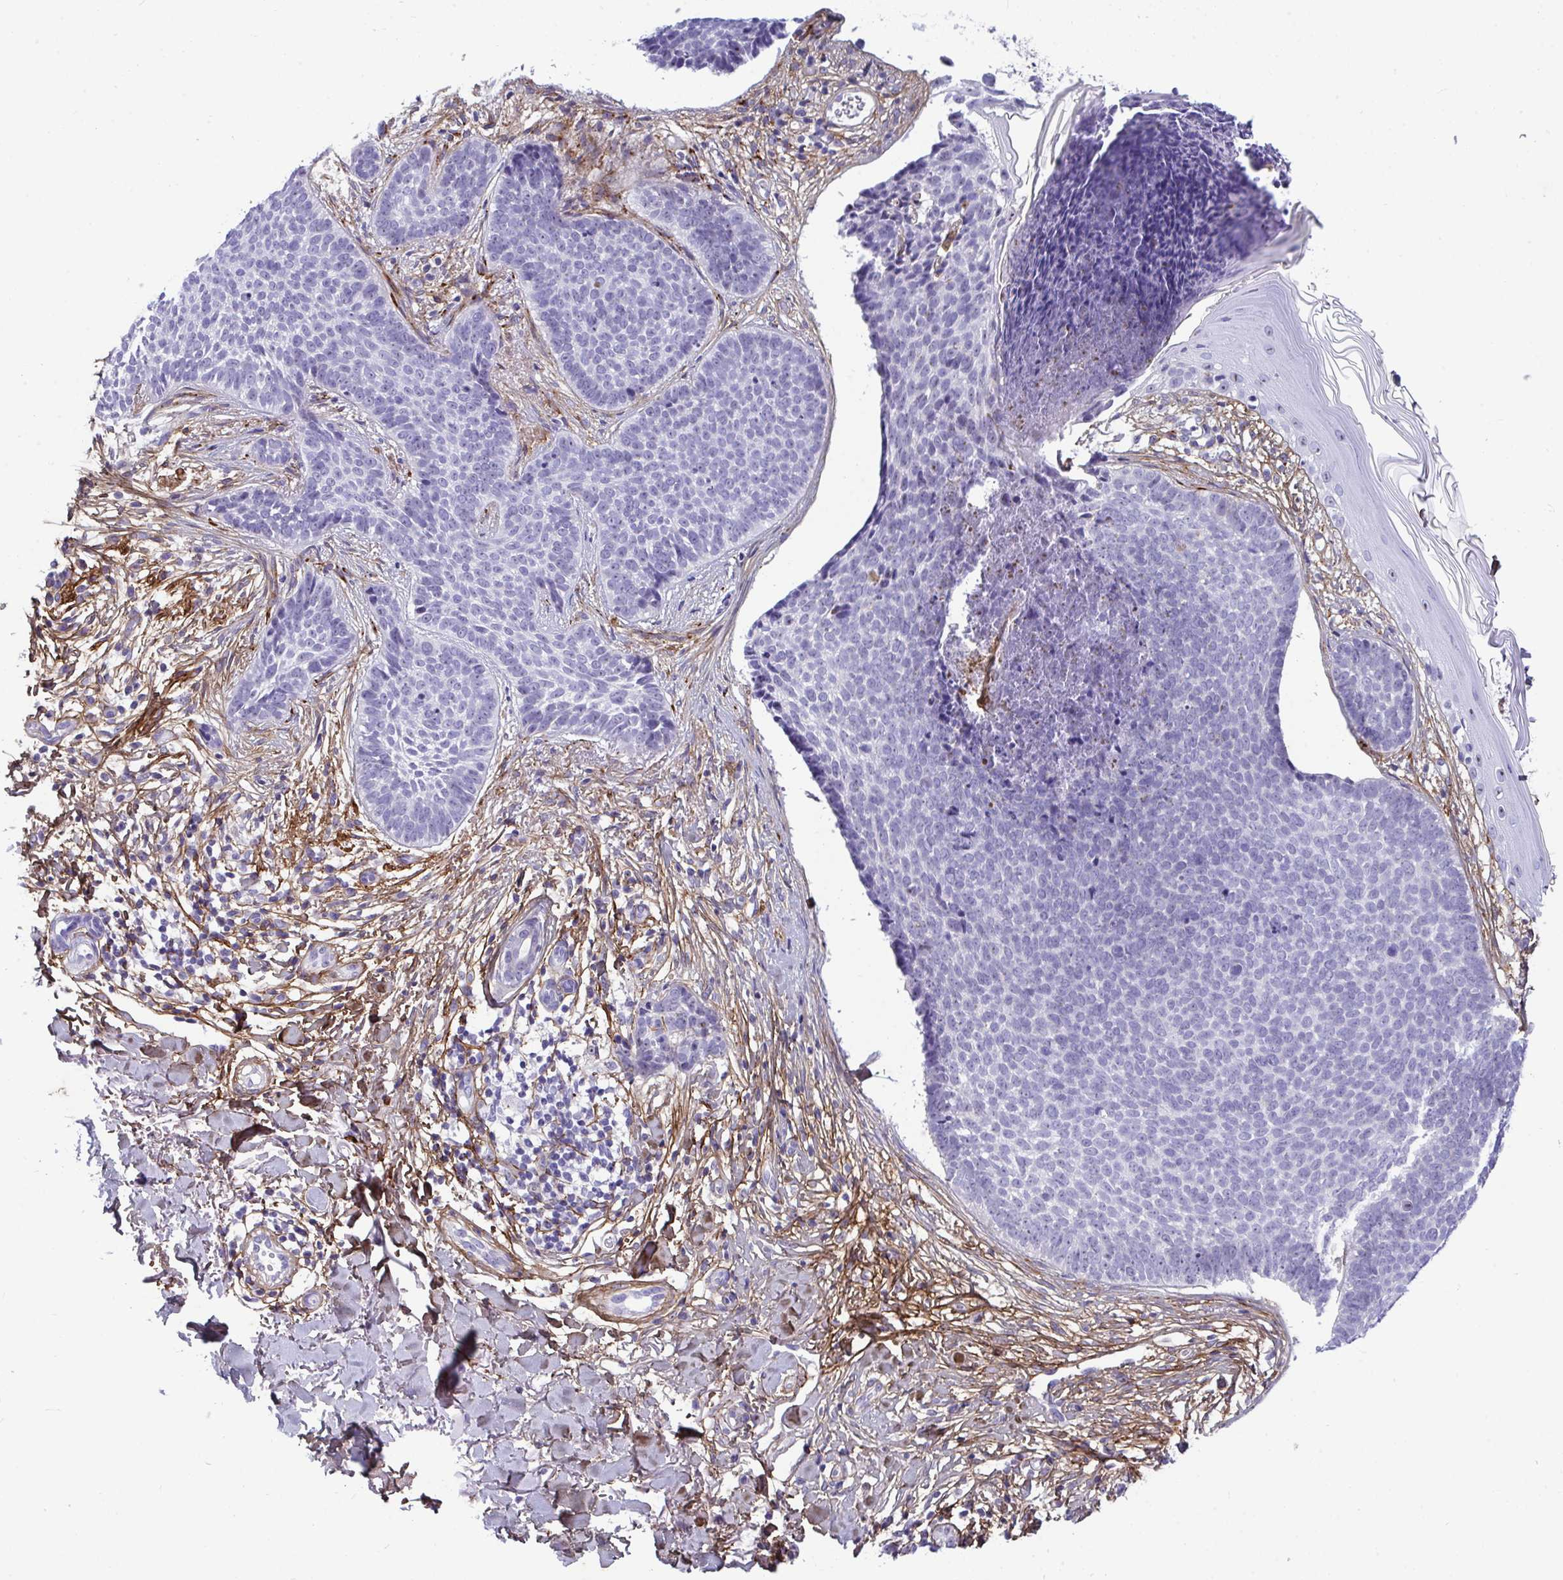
{"staining": {"intensity": "negative", "quantity": "none", "location": "none"}, "tissue": "skin cancer", "cell_type": "Tumor cells", "image_type": "cancer", "snomed": [{"axis": "morphology", "description": "Basal cell carcinoma"}, {"axis": "topography", "description": "Skin"}, {"axis": "topography", "description": "Skin of back"}], "caption": "Immunohistochemistry (IHC) histopathology image of human skin cancer (basal cell carcinoma) stained for a protein (brown), which exhibits no positivity in tumor cells. (Brightfield microscopy of DAB (3,3'-diaminobenzidine) immunohistochemistry at high magnification).", "gene": "LHFPL6", "patient": {"sex": "male", "age": 81}}